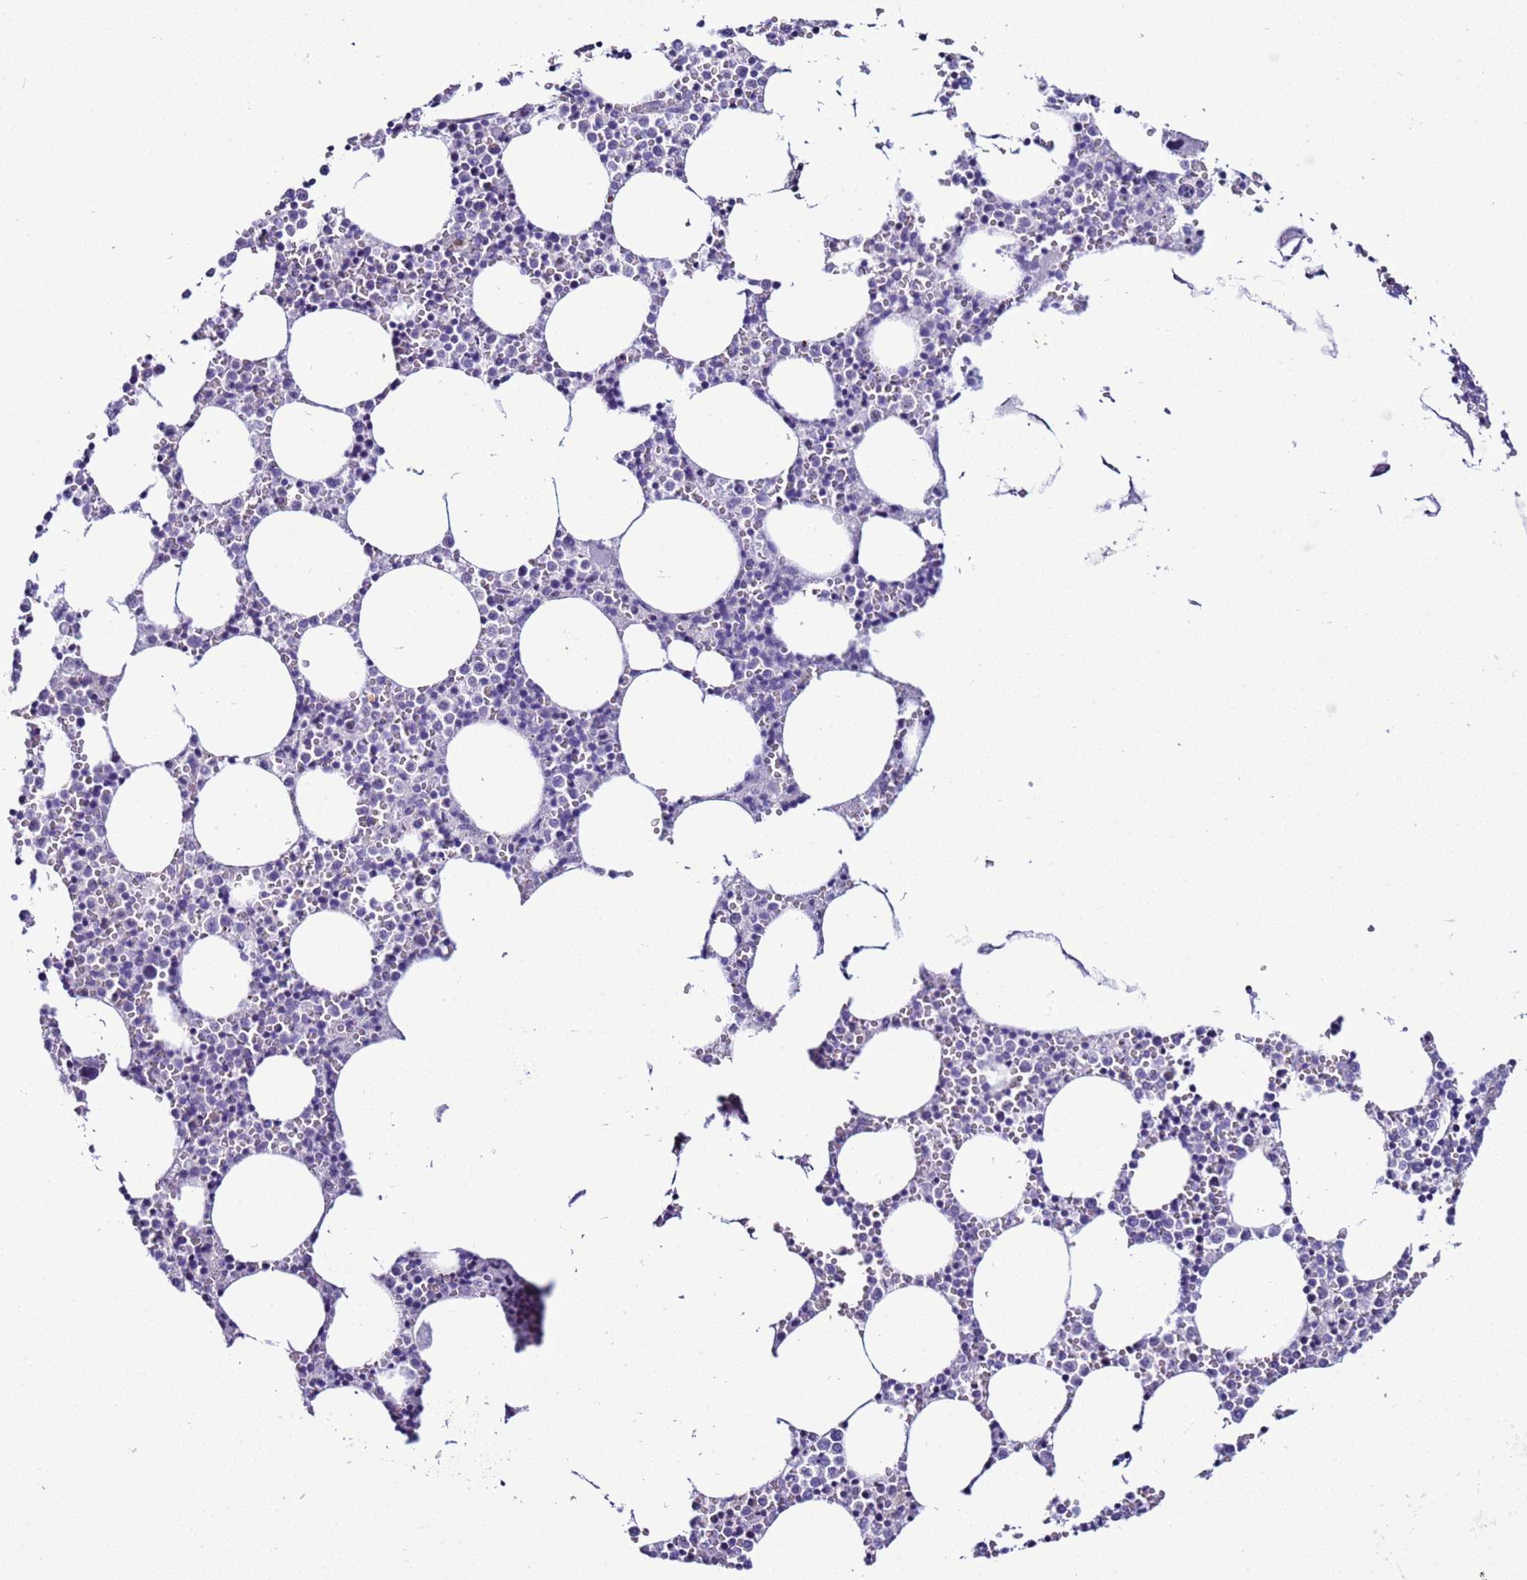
{"staining": {"intensity": "negative", "quantity": "none", "location": "none"}, "tissue": "bone marrow", "cell_type": "Hematopoietic cells", "image_type": "normal", "snomed": [{"axis": "morphology", "description": "Normal tissue, NOS"}, {"axis": "topography", "description": "Bone marrow"}], "caption": "Immunohistochemical staining of benign human bone marrow reveals no significant positivity in hematopoietic cells. The staining is performed using DAB brown chromogen with nuclei counter-stained in using hematoxylin.", "gene": "LRRC10B", "patient": {"sex": "female", "age": 64}}